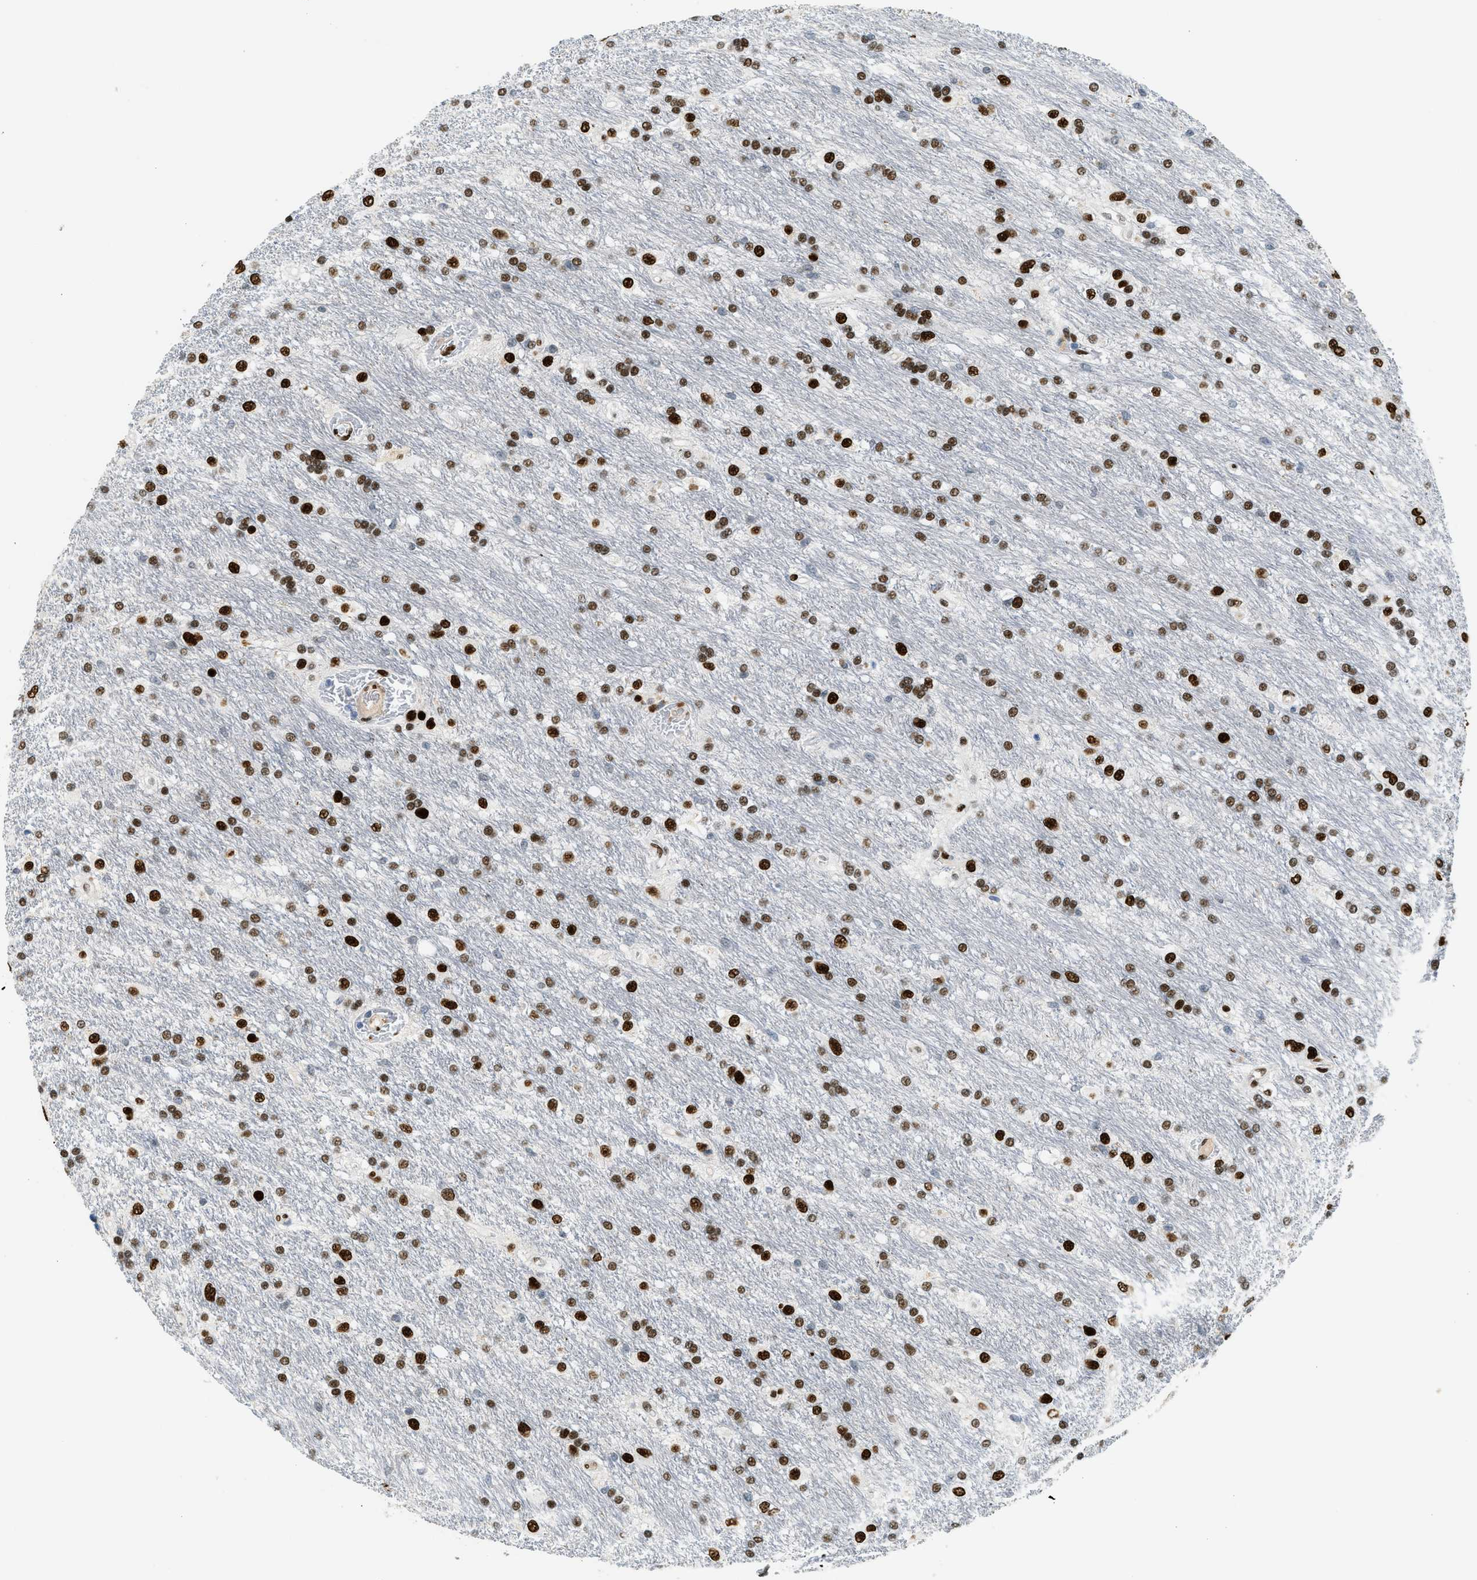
{"staining": {"intensity": "strong", "quantity": ">75%", "location": "nuclear"}, "tissue": "glioma", "cell_type": "Tumor cells", "image_type": "cancer", "snomed": [{"axis": "morphology", "description": "Glioma, malignant, Low grade"}, {"axis": "topography", "description": "Brain"}], "caption": "A micrograph of glioma stained for a protein displays strong nuclear brown staining in tumor cells.", "gene": "ZBTB20", "patient": {"sex": "male", "age": 77}}